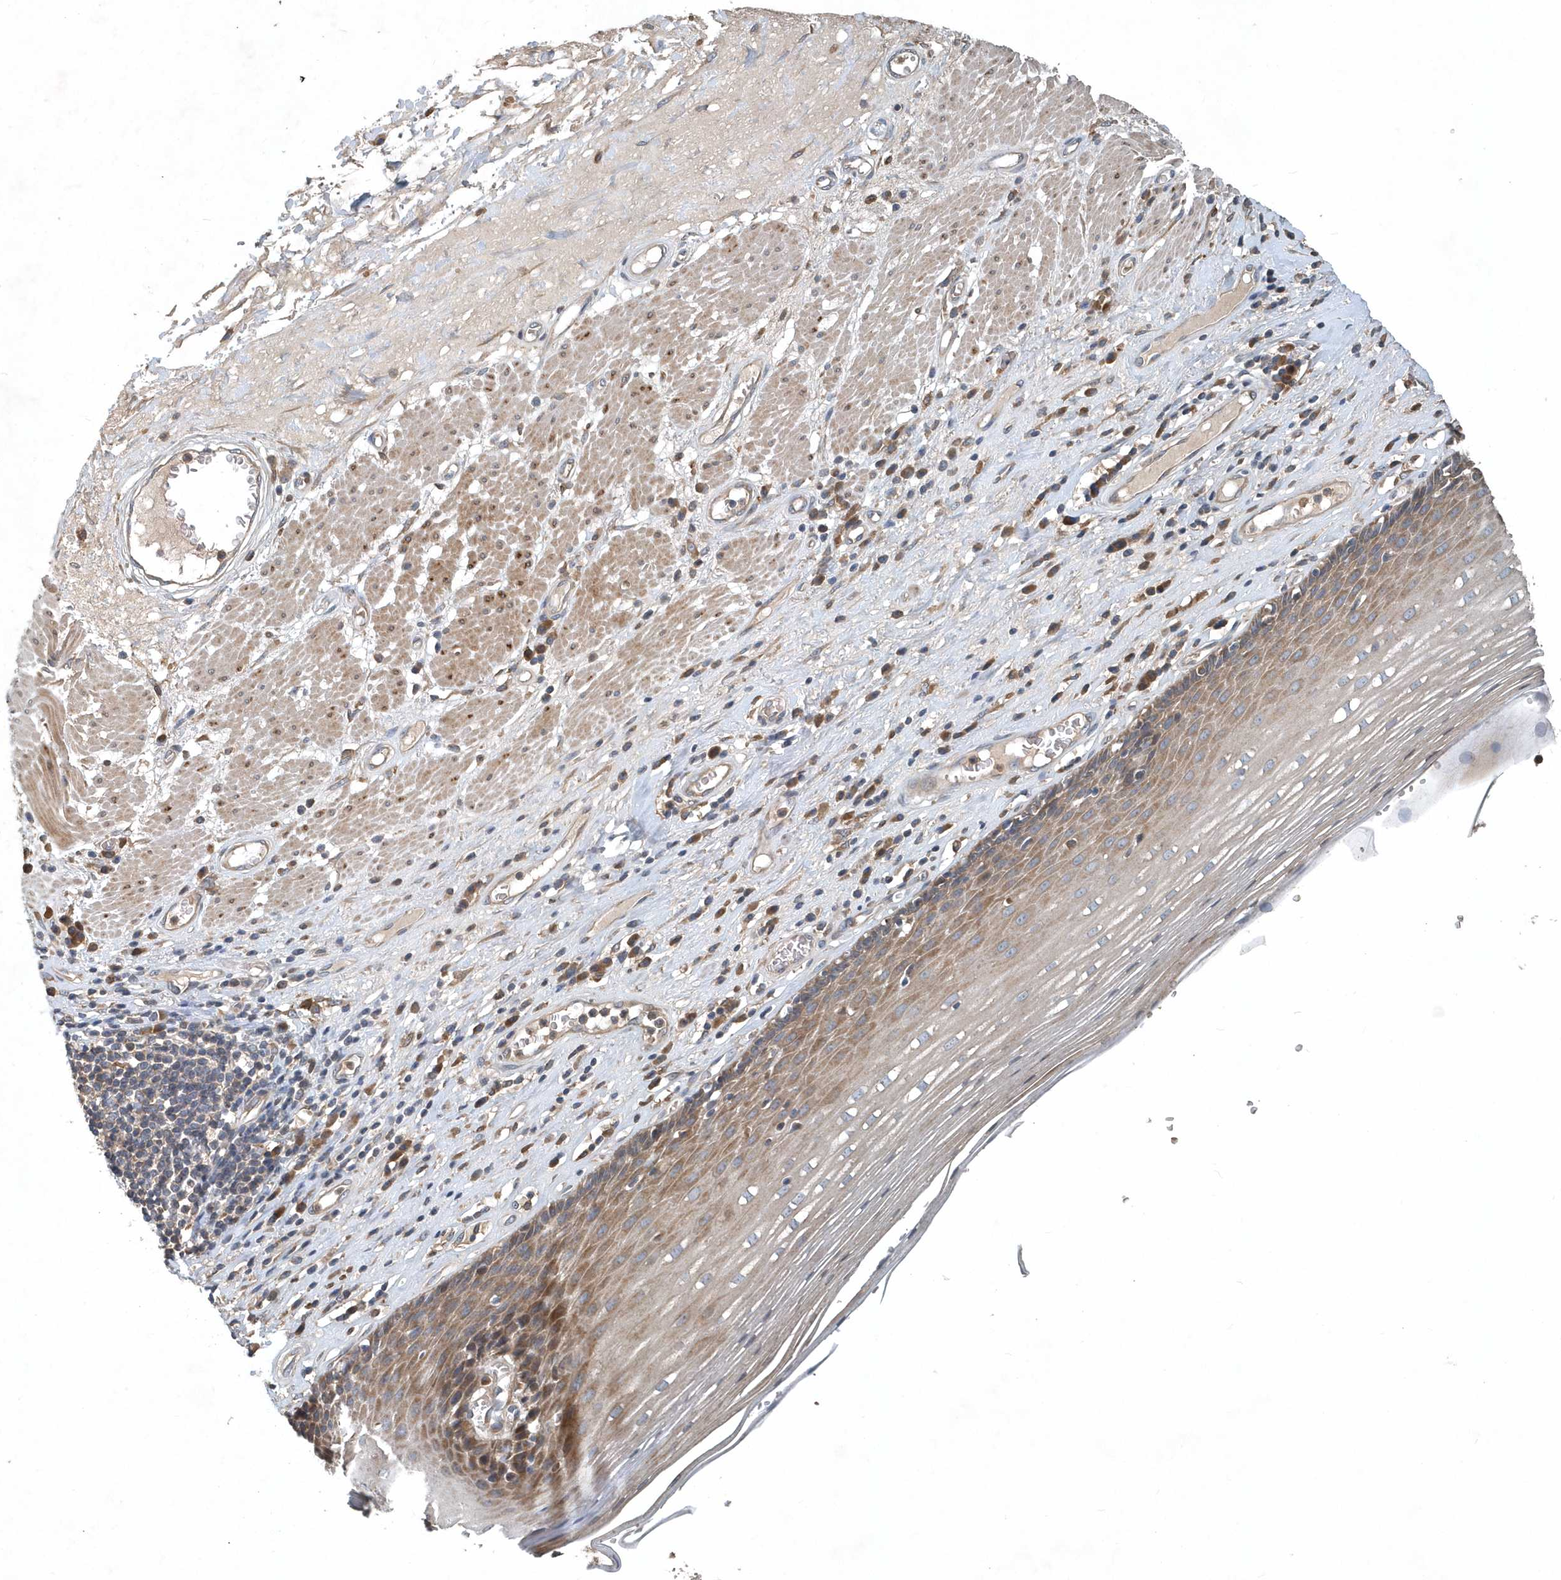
{"staining": {"intensity": "moderate", "quantity": "25%-75%", "location": "cytoplasmic/membranous"}, "tissue": "esophagus", "cell_type": "Squamous epithelial cells", "image_type": "normal", "snomed": [{"axis": "morphology", "description": "Normal tissue, NOS"}, {"axis": "topography", "description": "Esophagus"}], "caption": "Unremarkable esophagus shows moderate cytoplasmic/membranous expression in approximately 25%-75% of squamous epithelial cells The protein is shown in brown color, while the nuclei are stained blue..", "gene": "SCFD2", "patient": {"sex": "male", "age": 62}}